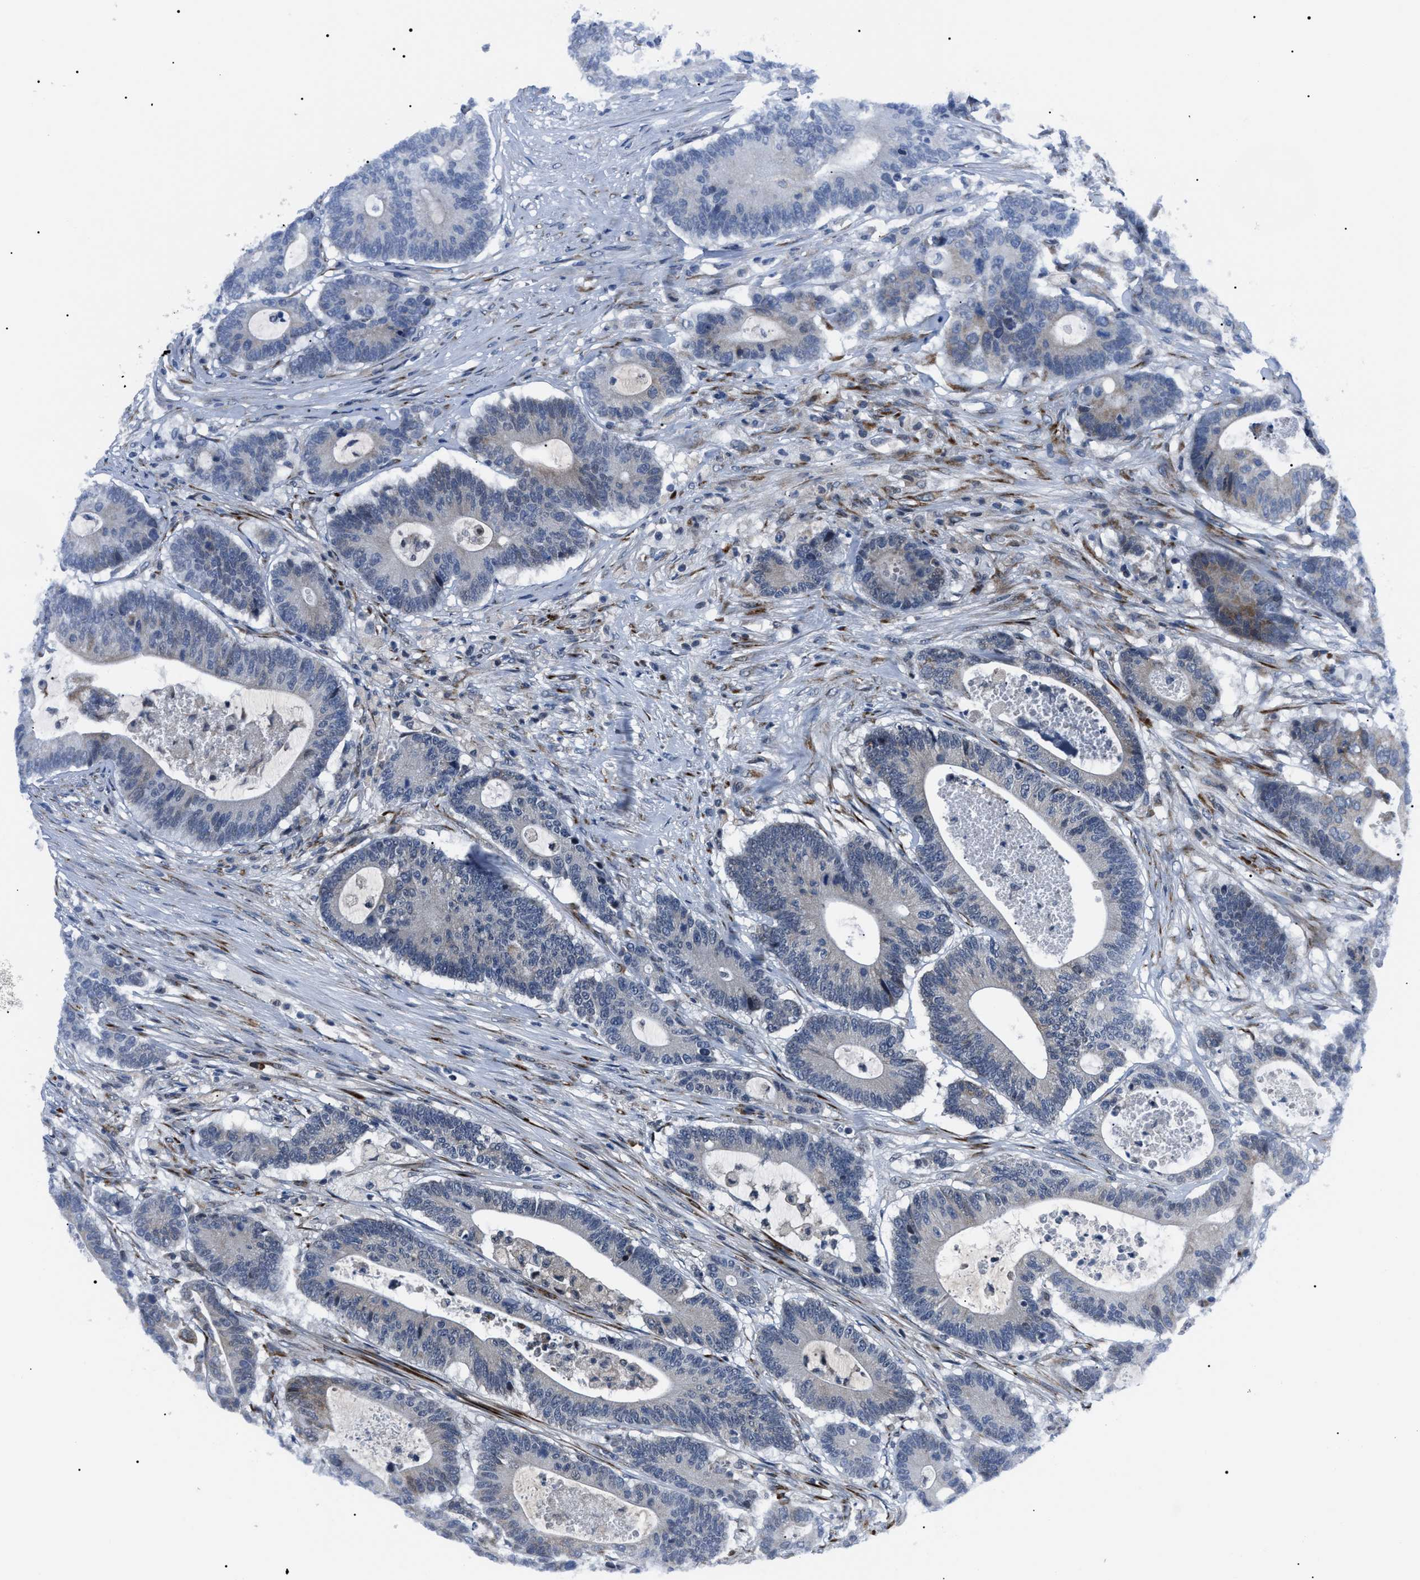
{"staining": {"intensity": "moderate", "quantity": "<25%", "location": "cytoplasmic/membranous"}, "tissue": "colorectal cancer", "cell_type": "Tumor cells", "image_type": "cancer", "snomed": [{"axis": "morphology", "description": "Adenocarcinoma, NOS"}, {"axis": "topography", "description": "Colon"}], "caption": "Moderate cytoplasmic/membranous staining is seen in about <25% of tumor cells in adenocarcinoma (colorectal).", "gene": "LRRC14", "patient": {"sex": "female", "age": 84}}